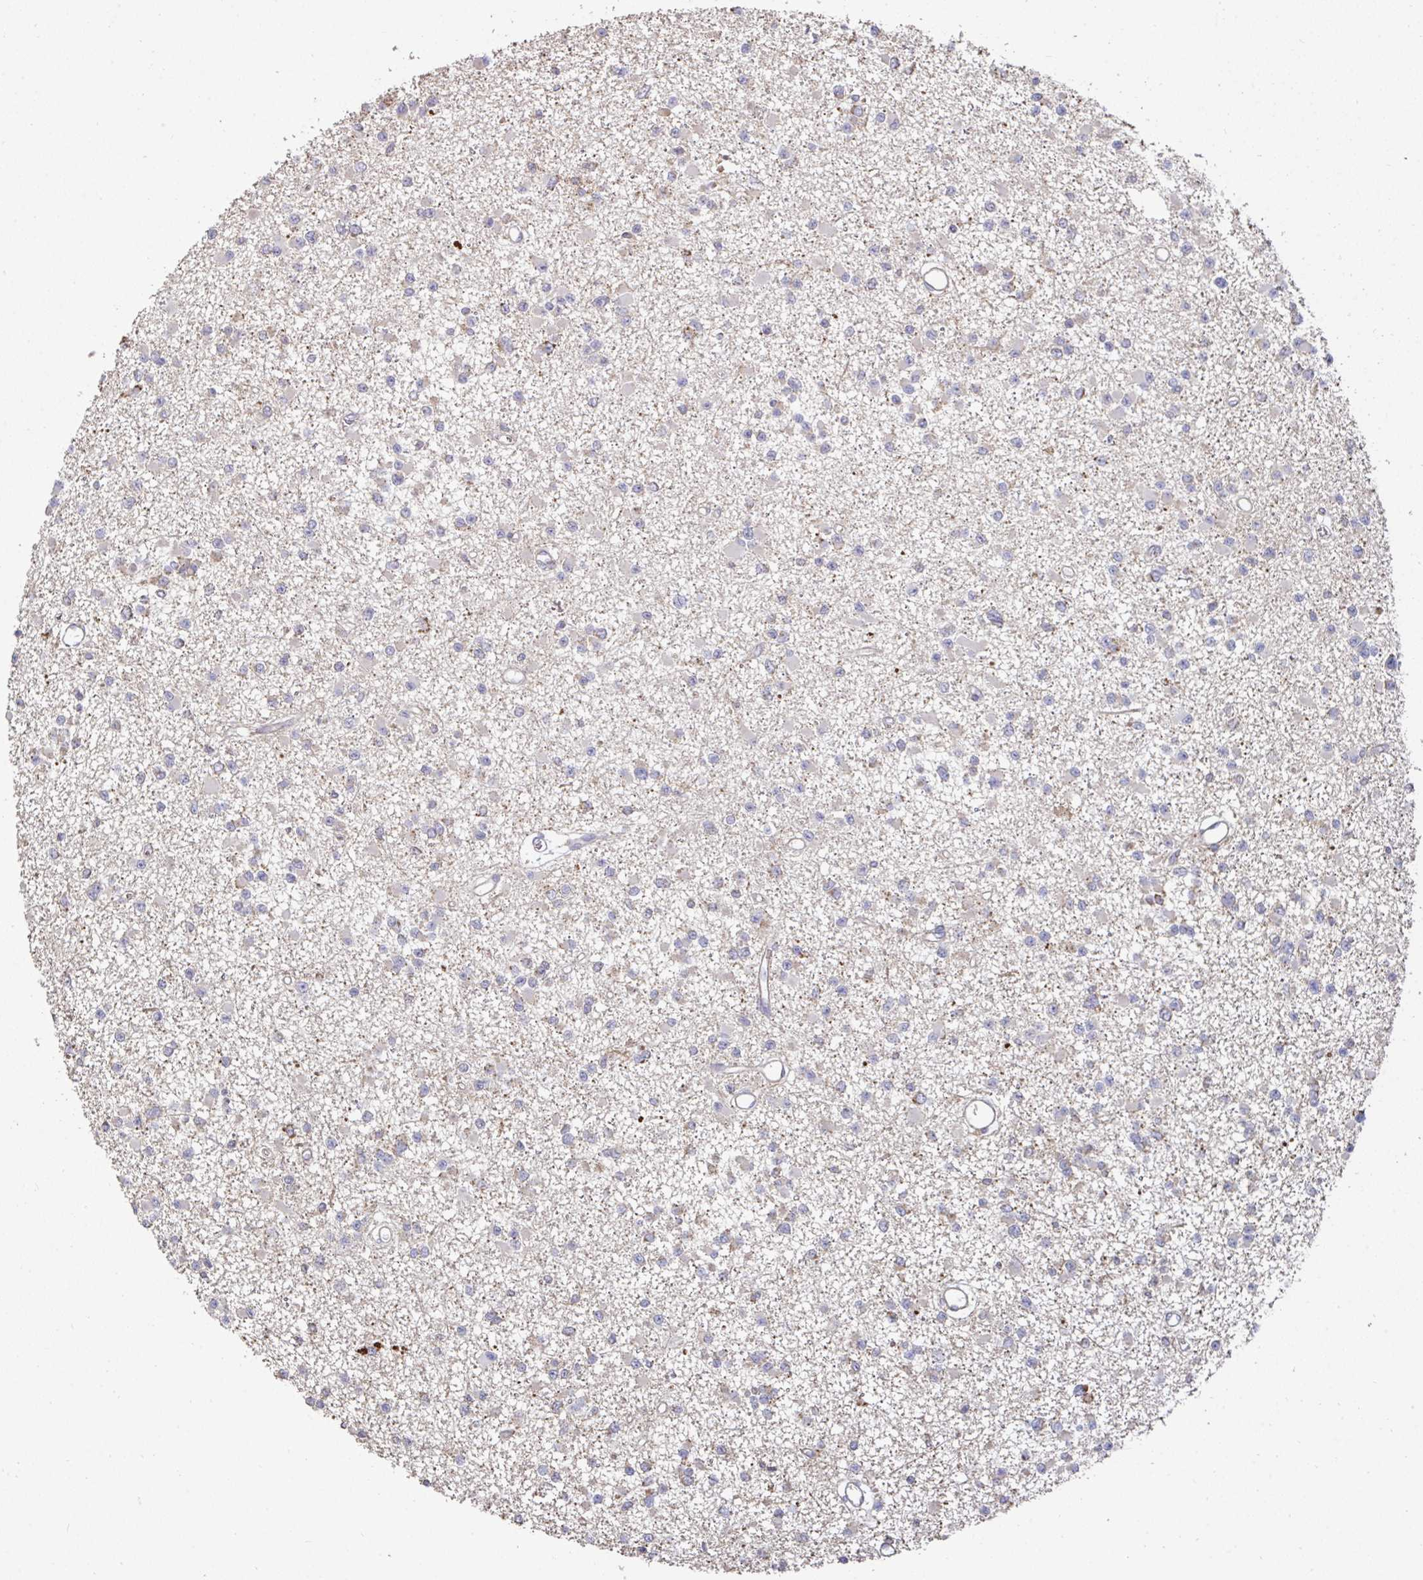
{"staining": {"intensity": "weak", "quantity": "<25%", "location": "cytoplasmic/membranous"}, "tissue": "glioma", "cell_type": "Tumor cells", "image_type": "cancer", "snomed": [{"axis": "morphology", "description": "Glioma, malignant, Low grade"}, {"axis": "topography", "description": "Brain"}], "caption": "An immunohistochemistry (IHC) image of glioma is shown. There is no staining in tumor cells of glioma.", "gene": "DZANK1", "patient": {"sex": "female", "age": 22}}